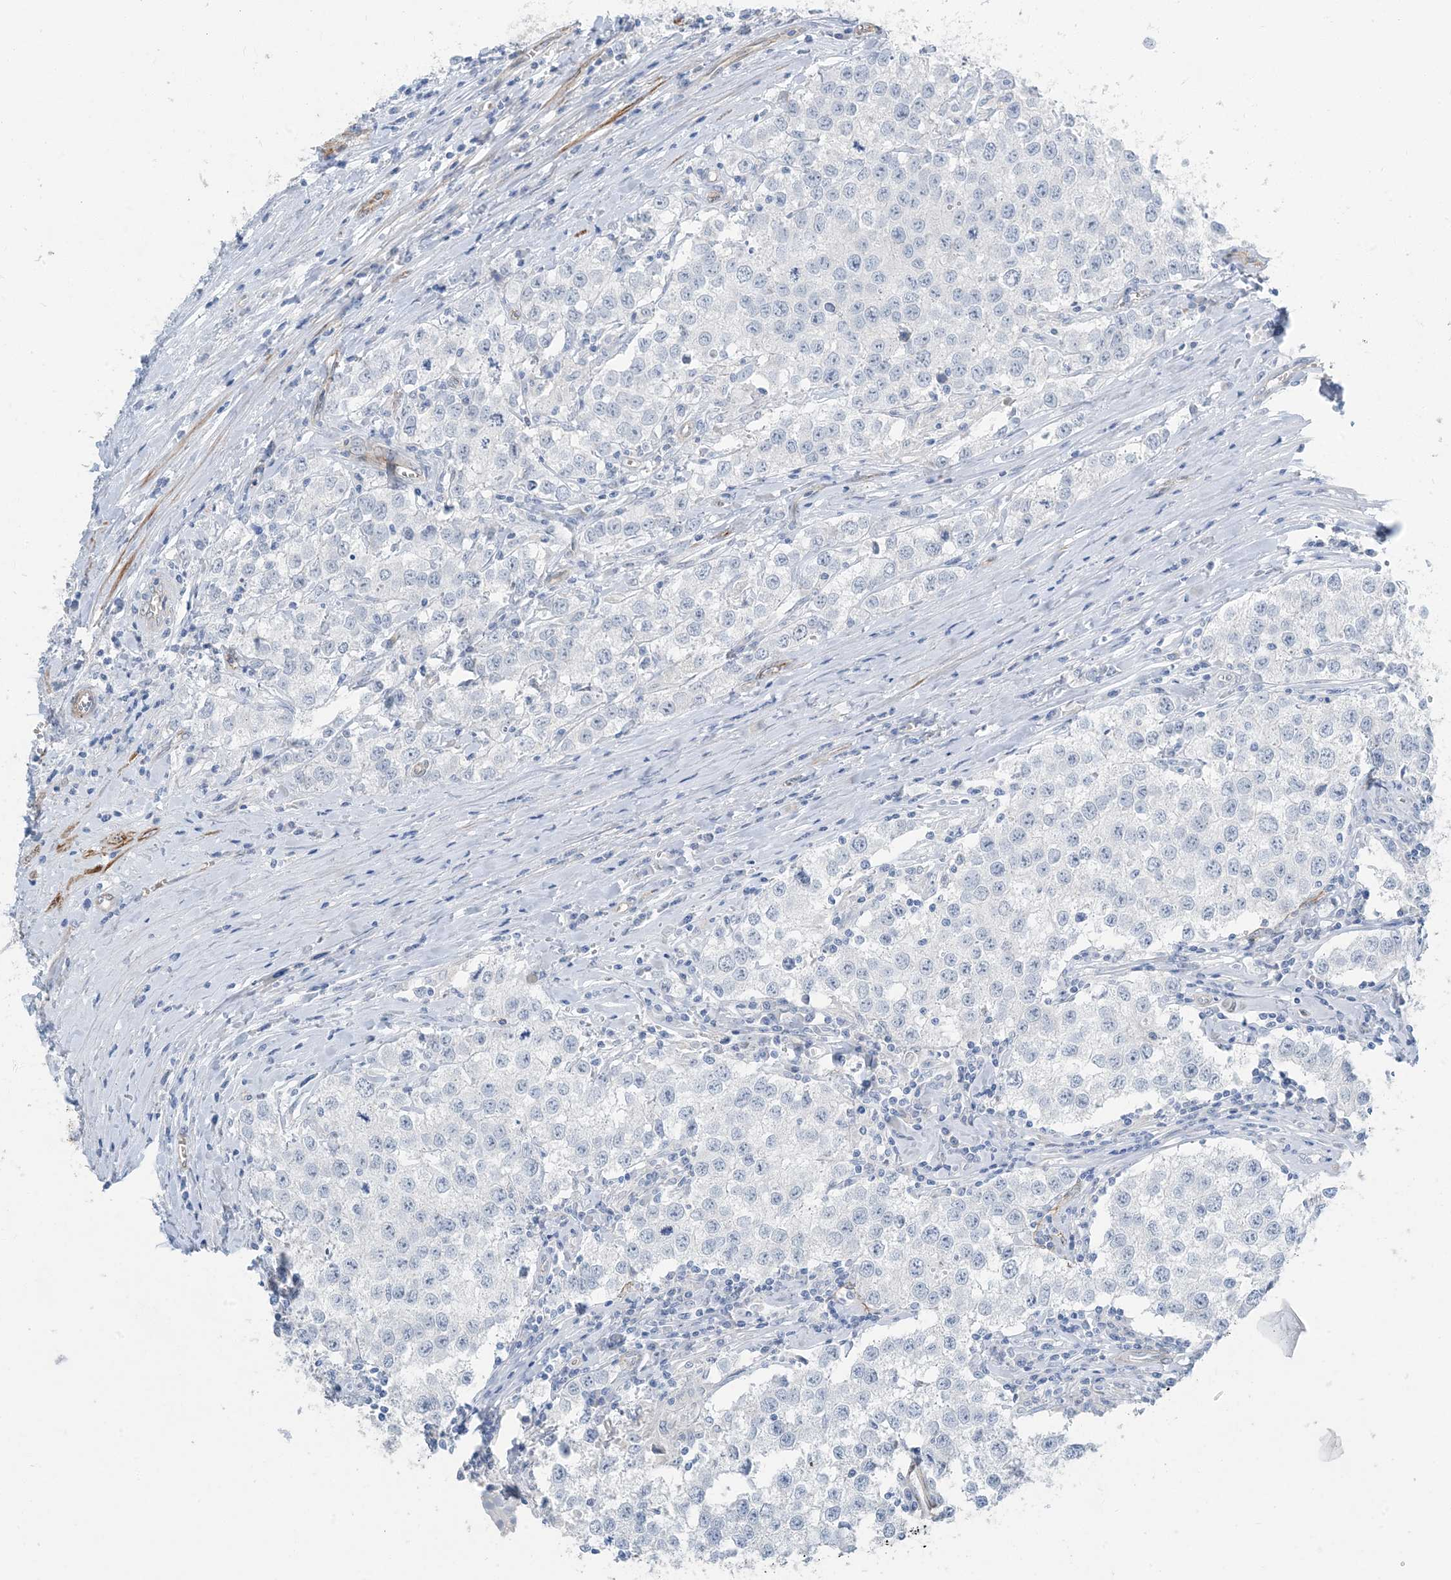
{"staining": {"intensity": "negative", "quantity": "none", "location": "none"}, "tissue": "testis cancer", "cell_type": "Tumor cells", "image_type": "cancer", "snomed": [{"axis": "morphology", "description": "Seminoma, NOS"}, {"axis": "morphology", "description": "Carcinoma, Embryonal, NOS"}, {"axis": "topography", "description": "Testis"}], "caption": "Protein analysis of embryonal carcinoma (testis) shows no significant positivity in tumor cells. (IHC, brightfield microscopy, high magnification).", "gene": "PGM5", "patient": {"sex": "male", "age": 43}}